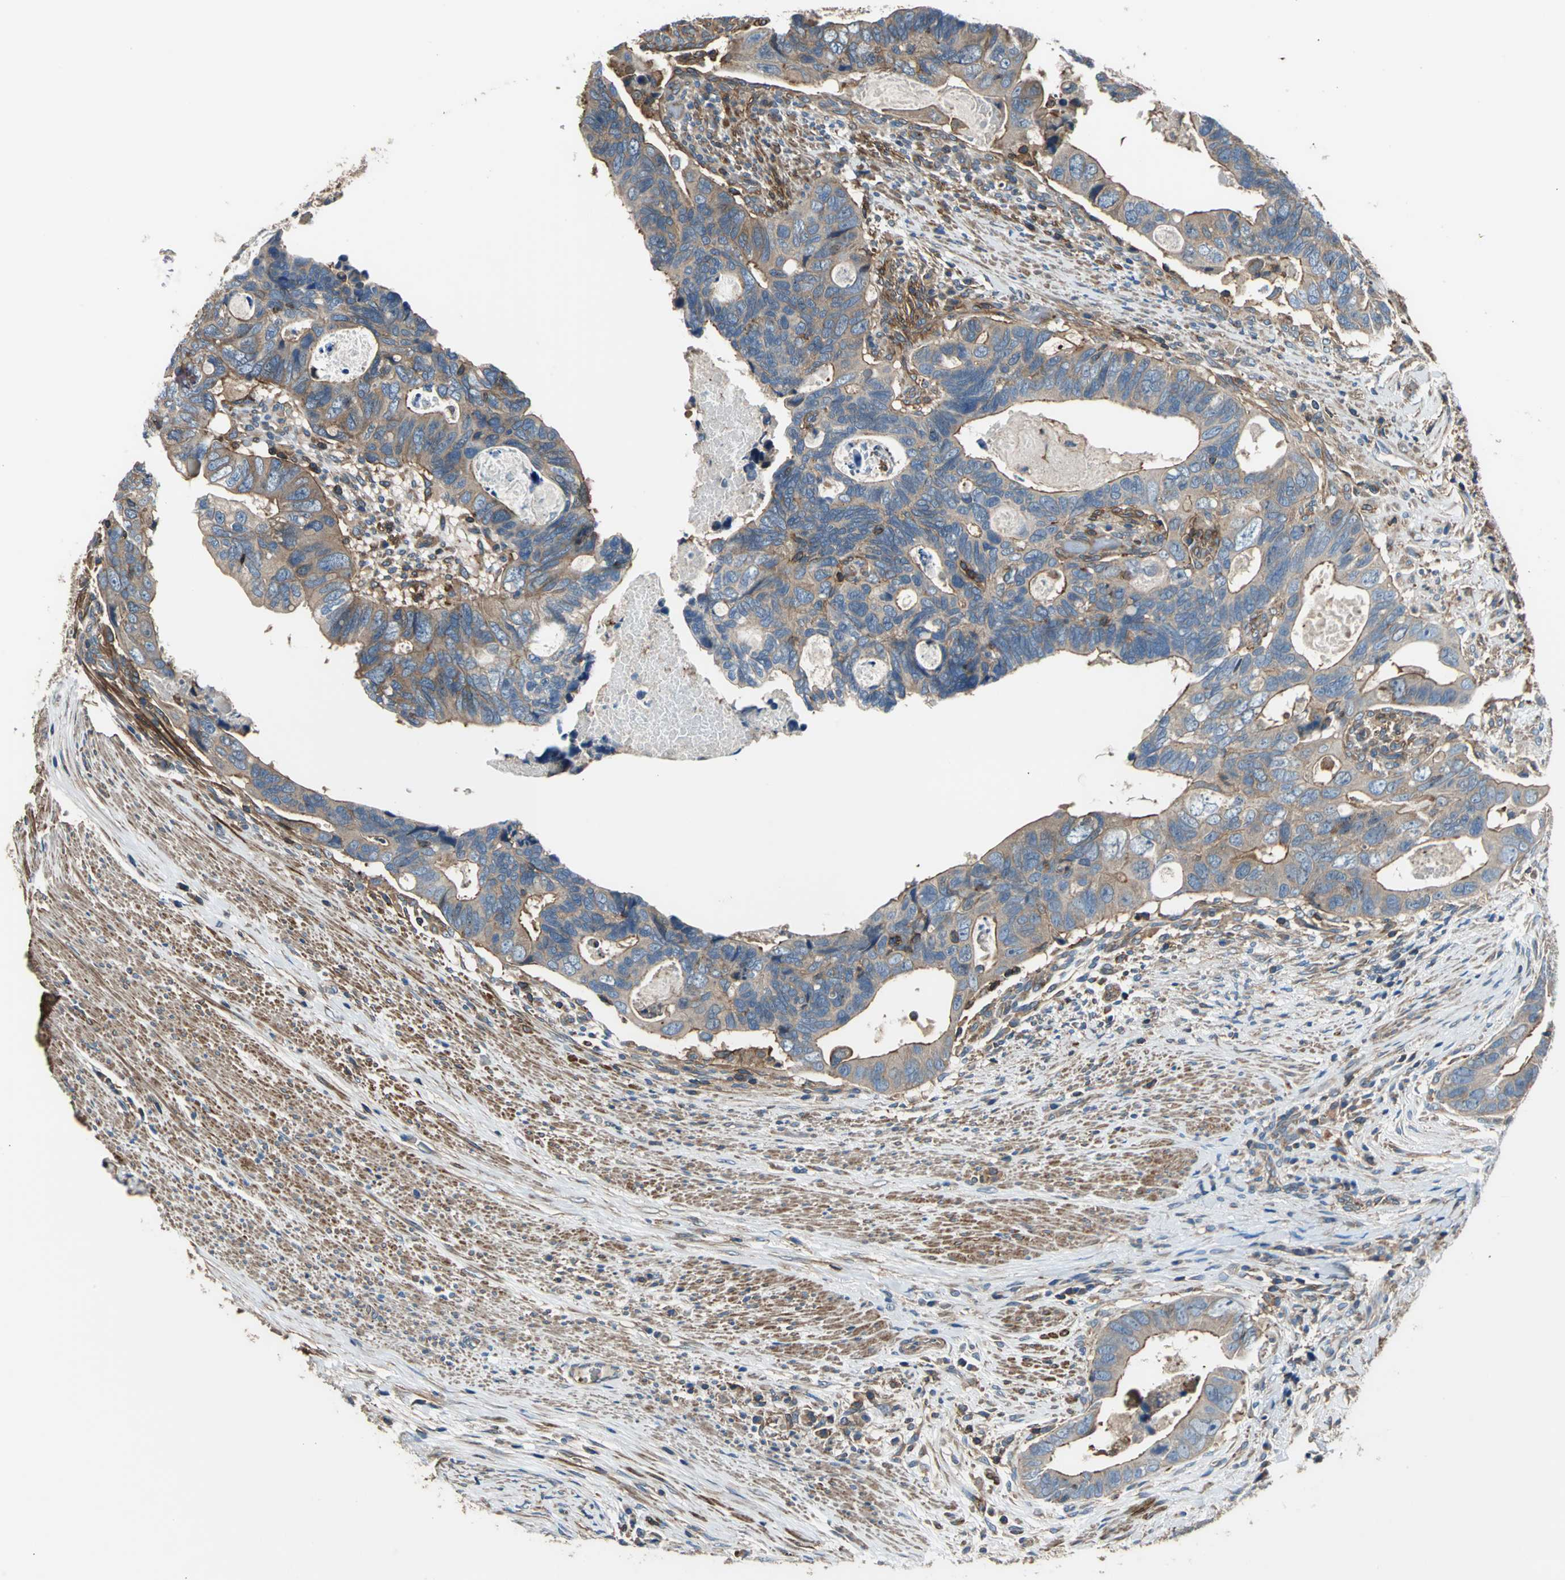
{"staining": {"intensity": "moderate", "quantity": ">75%", "location": "cytoplasmic/membranous"}, "tissue": "colorectal cancer", "cell_type": "Tumor cells", "image_type": "cancer", "snomed": [{"axis": "morphology", "description": "Adenocarcinoma, NOS"}, {"axis": "topography", "description": "Rectum"}], "caption": "A brown stain highlights moderate cytoplasmic/membranous positivity of a protein in adenocarcinoma (colorectal) tumor cells.", "gene": "PARVA", "patient": {"sex": "male", "age": 53}}